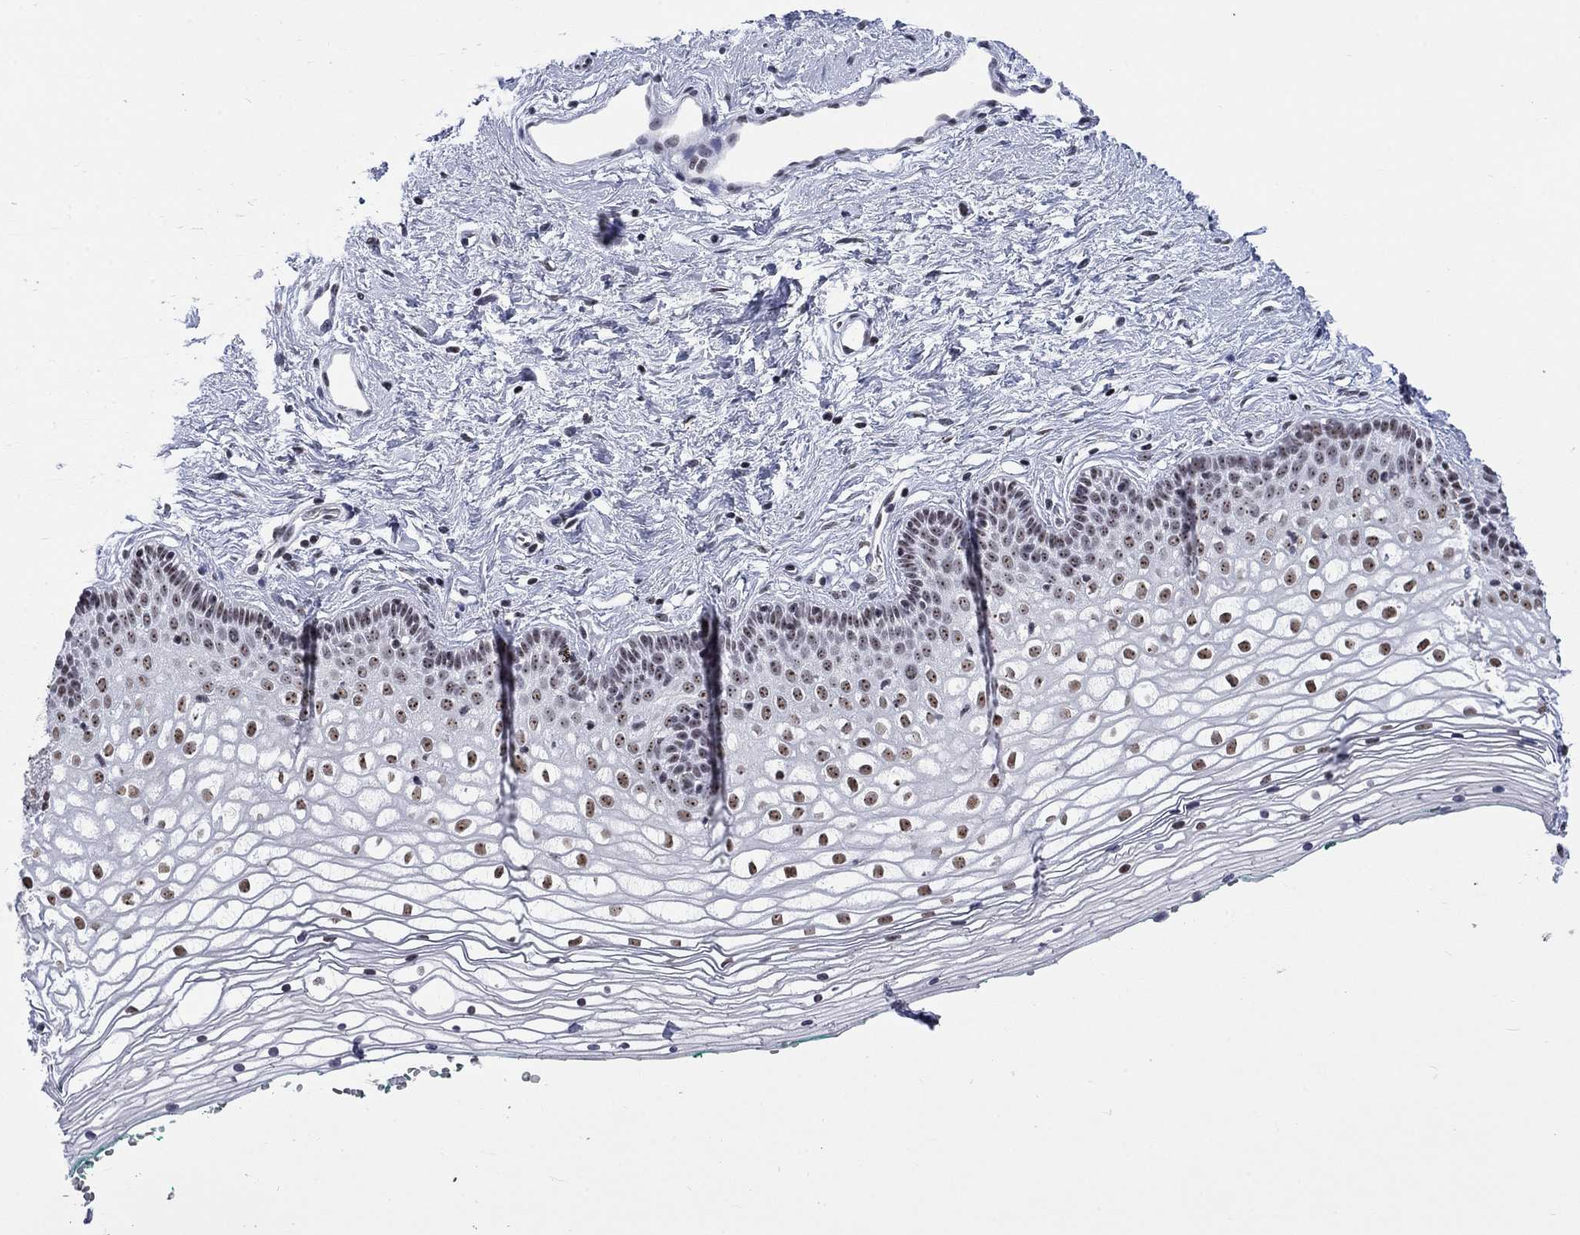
{"staining": {"intensity": "moderate", "quantity": "25%-75%", "location": "nuclear"}, "tissue": "vagina", "cell_type": "Squamous epithelial cells", "image_type": "normal", "snomed": [{"axis": "morphology", "description": "Normal tissue, NOS"}, {"axis": "topography", "description": "Vagina"}], "caption": "Vagina stained for a protein demonstrates moderate nuclear positivity in squamous epithelial cells. Nuclei are stained in blue.", "gene": "CSRNP3", "patient": {"sex": "female", "age": 36}}